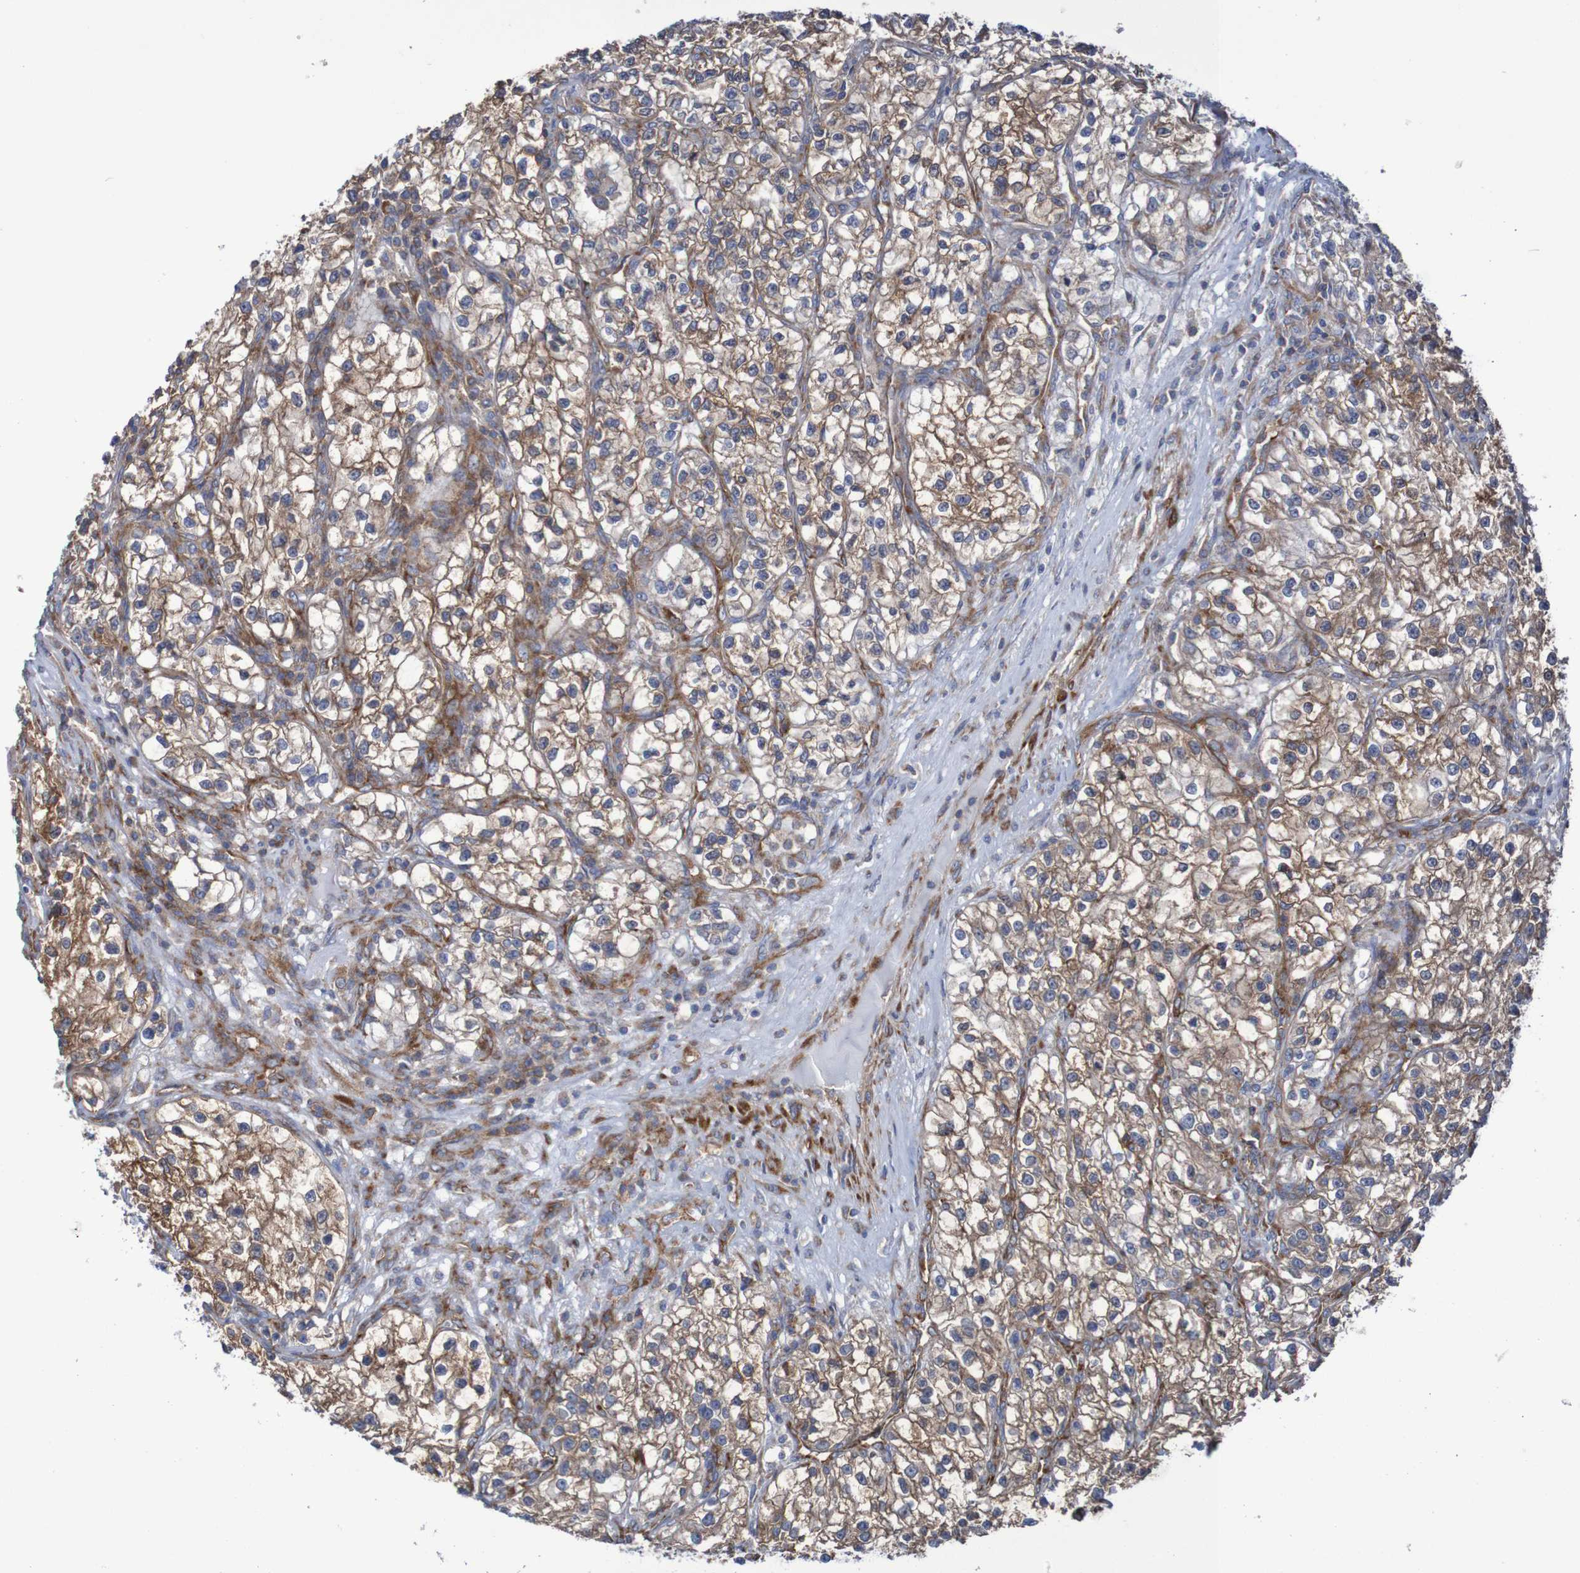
{"staining": {"intensity": "moderate", "quantity": ">75%", "location": "cytoplasmic/membranous"}, "tissue": "renal cancer", "cell_type": "Tumor cells", "image_type": "cancer", "snomed": [{"axis": "morphology", "description": "Adenocarcinoma, NOS"}, {"axis": "topography", "description": "Kidney"}], "caption": "Protein staining of adenocarcinoma (renal) tissue shows moderate cytoplasmic/membranous expression in about >75% of tumor cells.", "gene": "FXR2", "patient": {"sex": "female", "age": 57}}